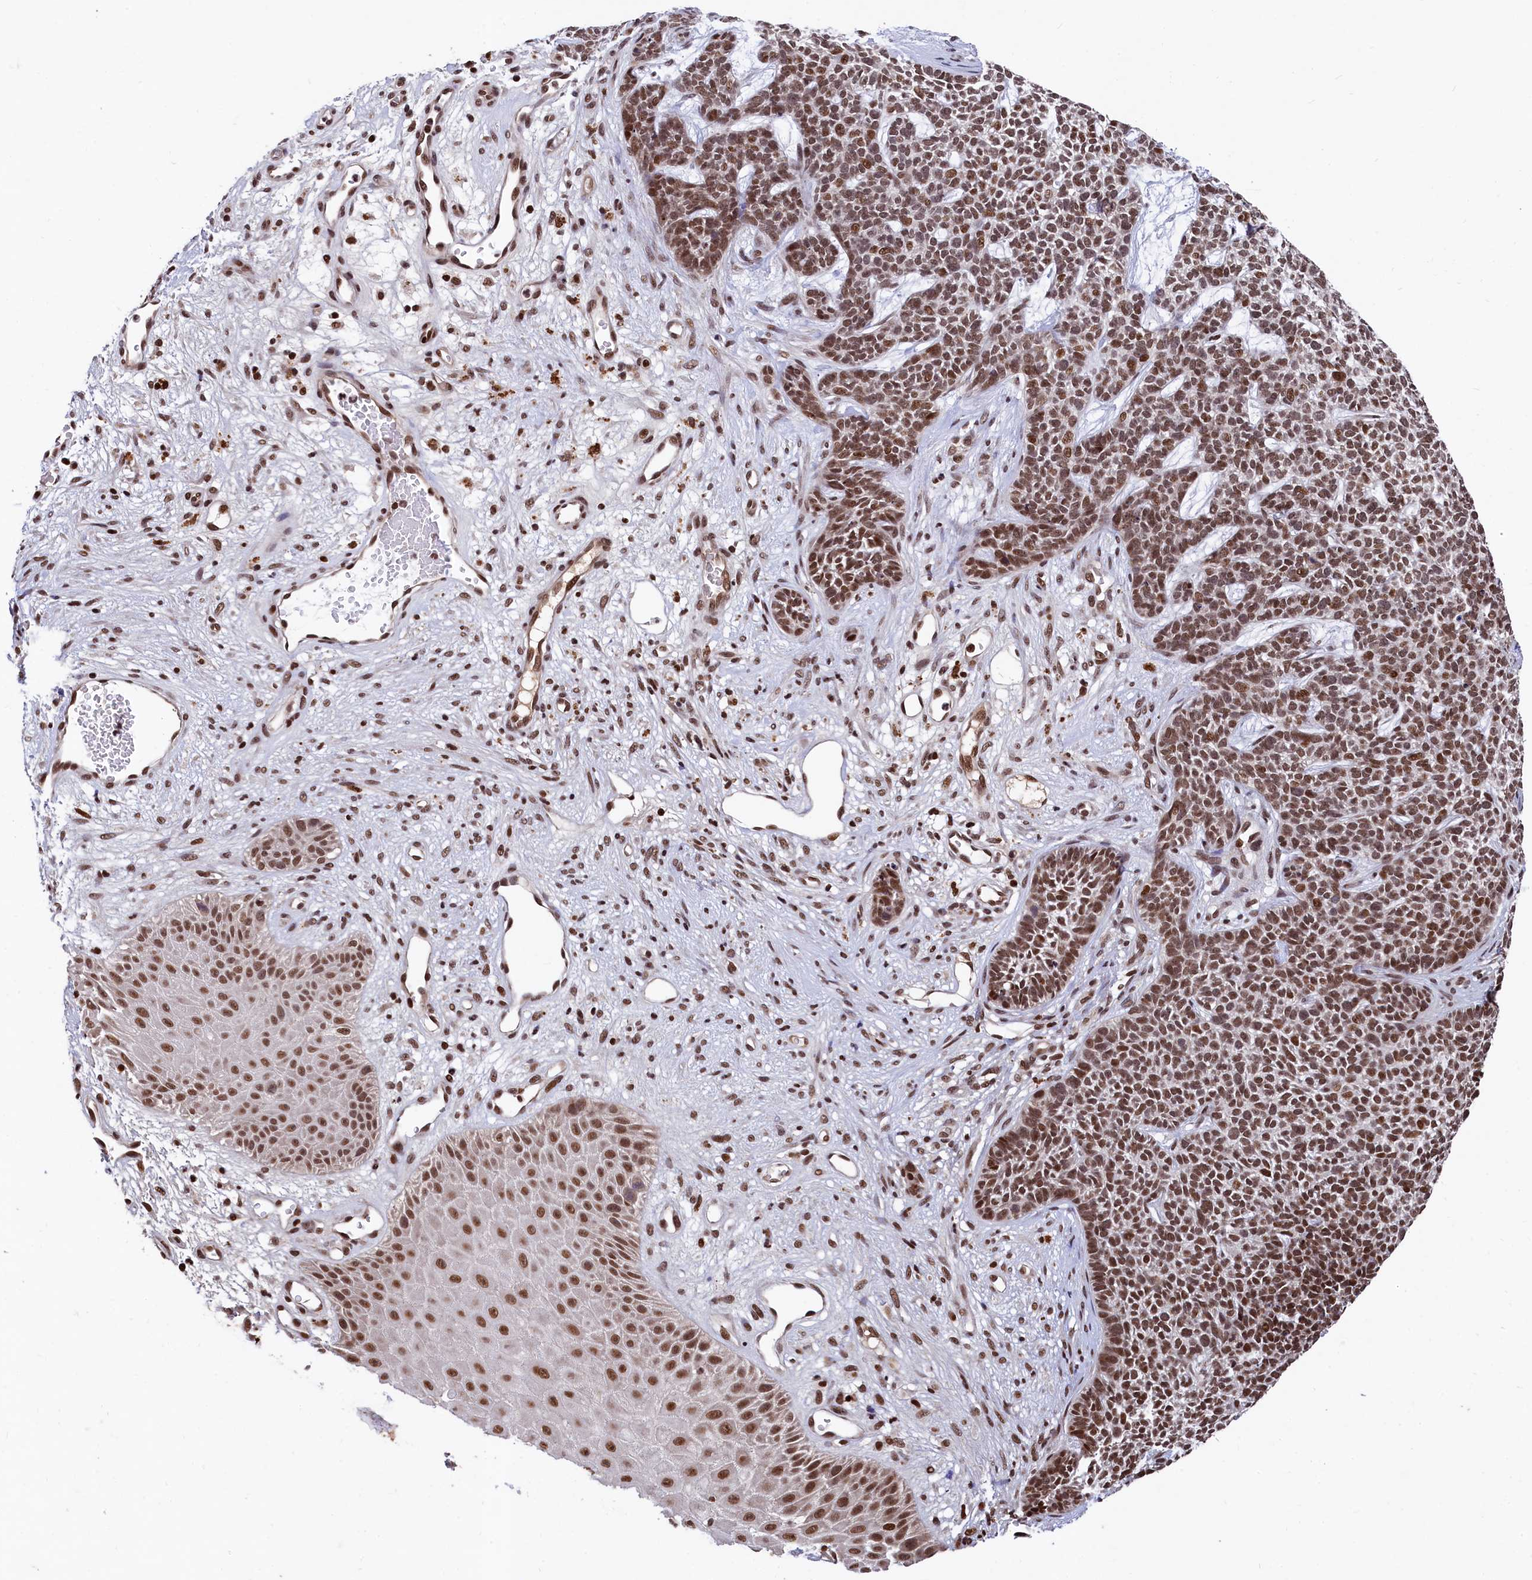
{"staining": {"intensity": "moderate", "quantity": ">75%", "location": "cytoplasmic/membranous,nuclear"}, "tissue": "skin cancer", "cell_type": "Tumor cells", "image_type": "cancer", "snomed": [{"axis": "morphology", "description": "Basal cell carcinoma"}, {"axis": "topography", "description": "Skin"}], "caption": "Tumor cells reveal moderate cytoplasmic/membranous and nuclear expression in about >75% of cells in skin cancer.", "gene": "FAM217B", "patient": {"sex": "female", "age": 84}}